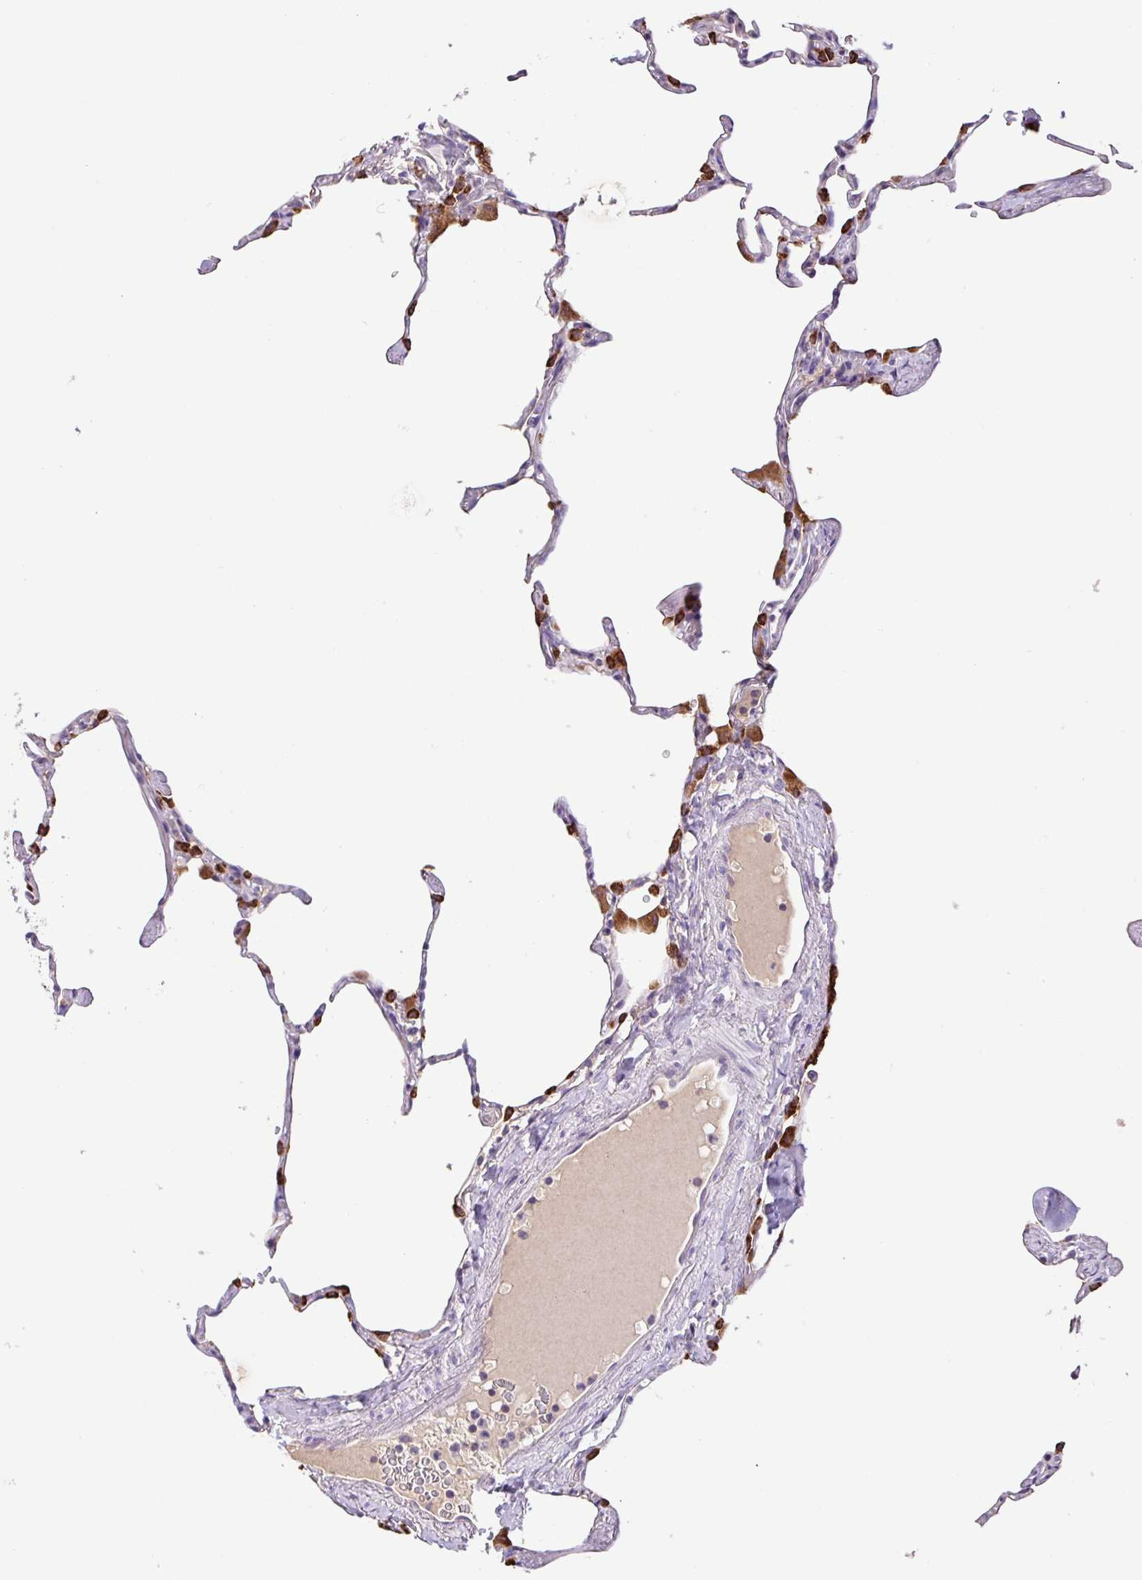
{"staining": {"intensity": "strong", "quantity": "<25%", "location": "cytoplasmic/membranous"}, "tissue": "lung", "cell_type": "Alveolar cells", "image_type": "normal", "snomed": [{"axis": "morphology", "description": "Normal tissue, NOS"}, {"axis": "topography", "description": "Lung"}], "caption": "Brown immunohistochemical staining in benign human lung exhibits strong cytoplasmic/membranous expression in about <25% of alveolar cells.", "gene": "SFTPB", "patient": {"sex": "male", "age": 65}}